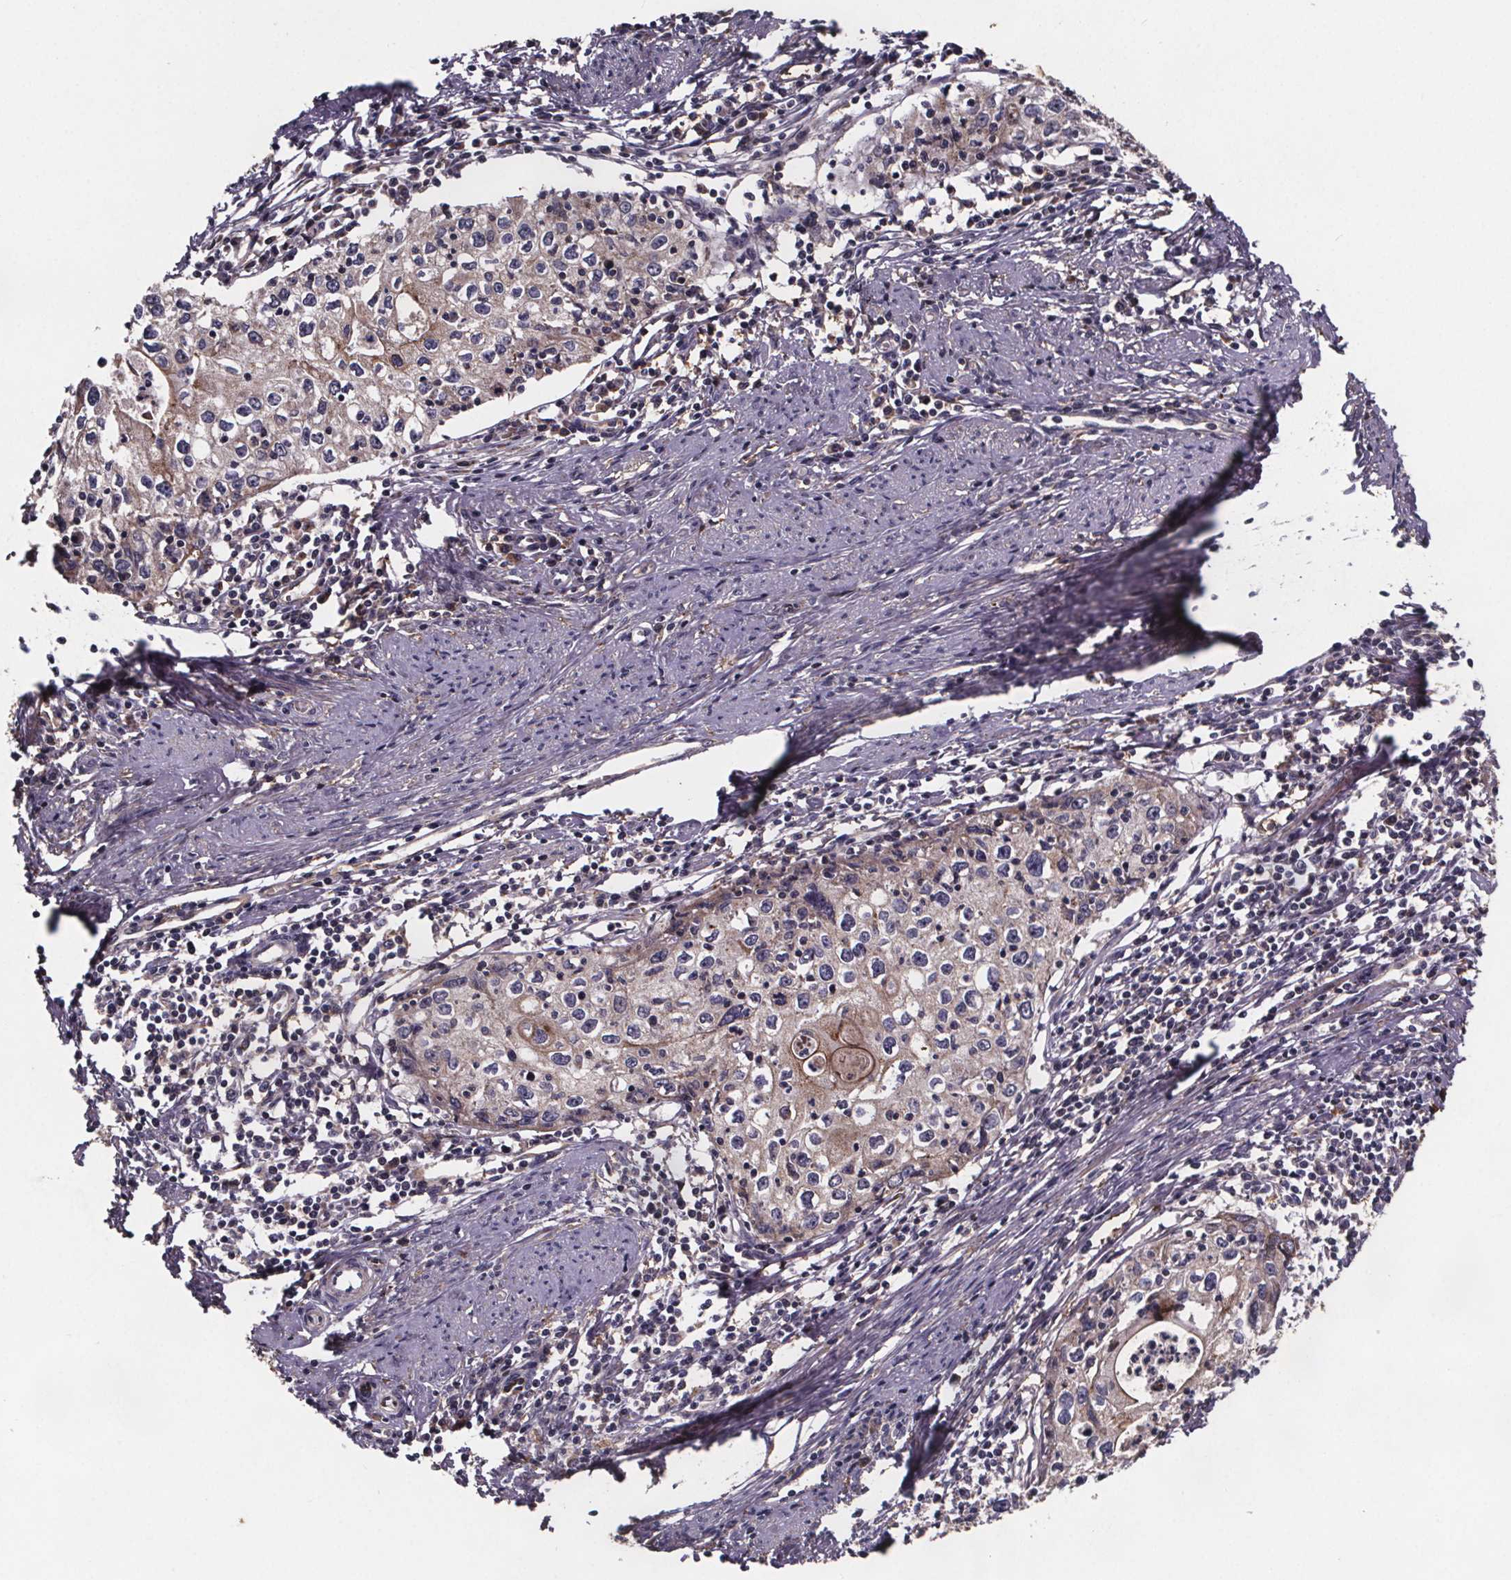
{"staining": {"intensity": "weak", "quantity": "<25%", "location": "cytoplasmic/membranous"}, "tissue": "cervical cancer", "cell_type": "Tumor cells", "image_type": "cancer", "snomed": [{"axis": "morphology", "description": "Squamous cell carcinoma, NOS"}, {"axis": "topography", "description": "Cervix"}], "caption": "DAB immunohistochemical staining of human cervical squamous cell carcinoma demonstrates no significant expression in tumor cells.", "gene": "FASTKD3", "patient": {"sex": "female", "age": 40}}